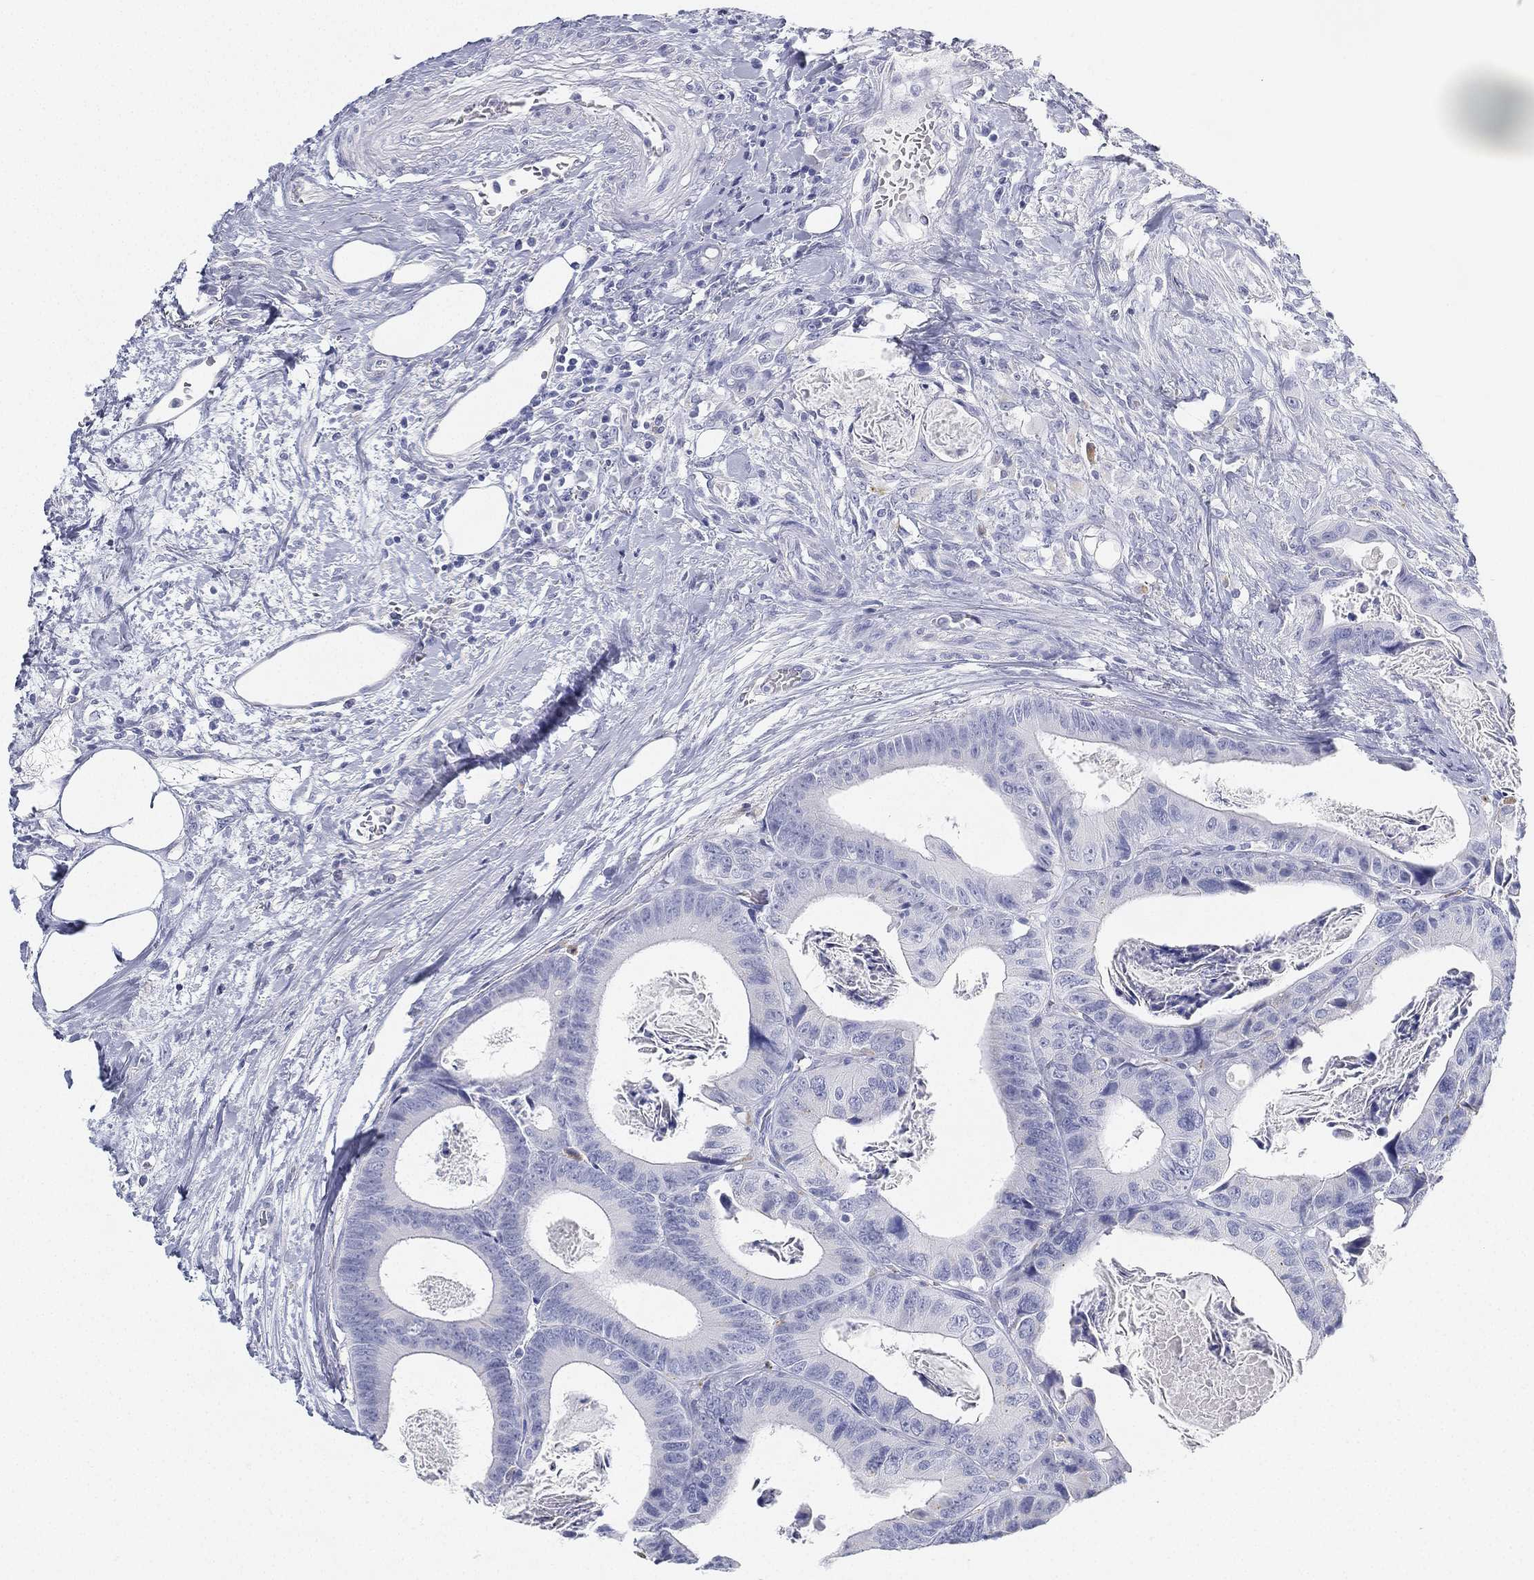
{"staining": {"intensity": "negative", "quantity": "none", "location": "none"}, "tissue": "colorectal cancer", "cell_type": "Tumor cells", "image_type": "cancer", "snomed": [{"axis": "morphology", "description": "Adenocarcinoma, NOS"}, {"axis": "topography", "description": "Rectum"}], "caption": "There is no significant expression in tumor cells of colorectal adenocarcinoma. (DAB immunohistochemistry with hematoxylin counter stain).", "gene": "GPR61", "patient": {"sex": "male", "age": 64}}